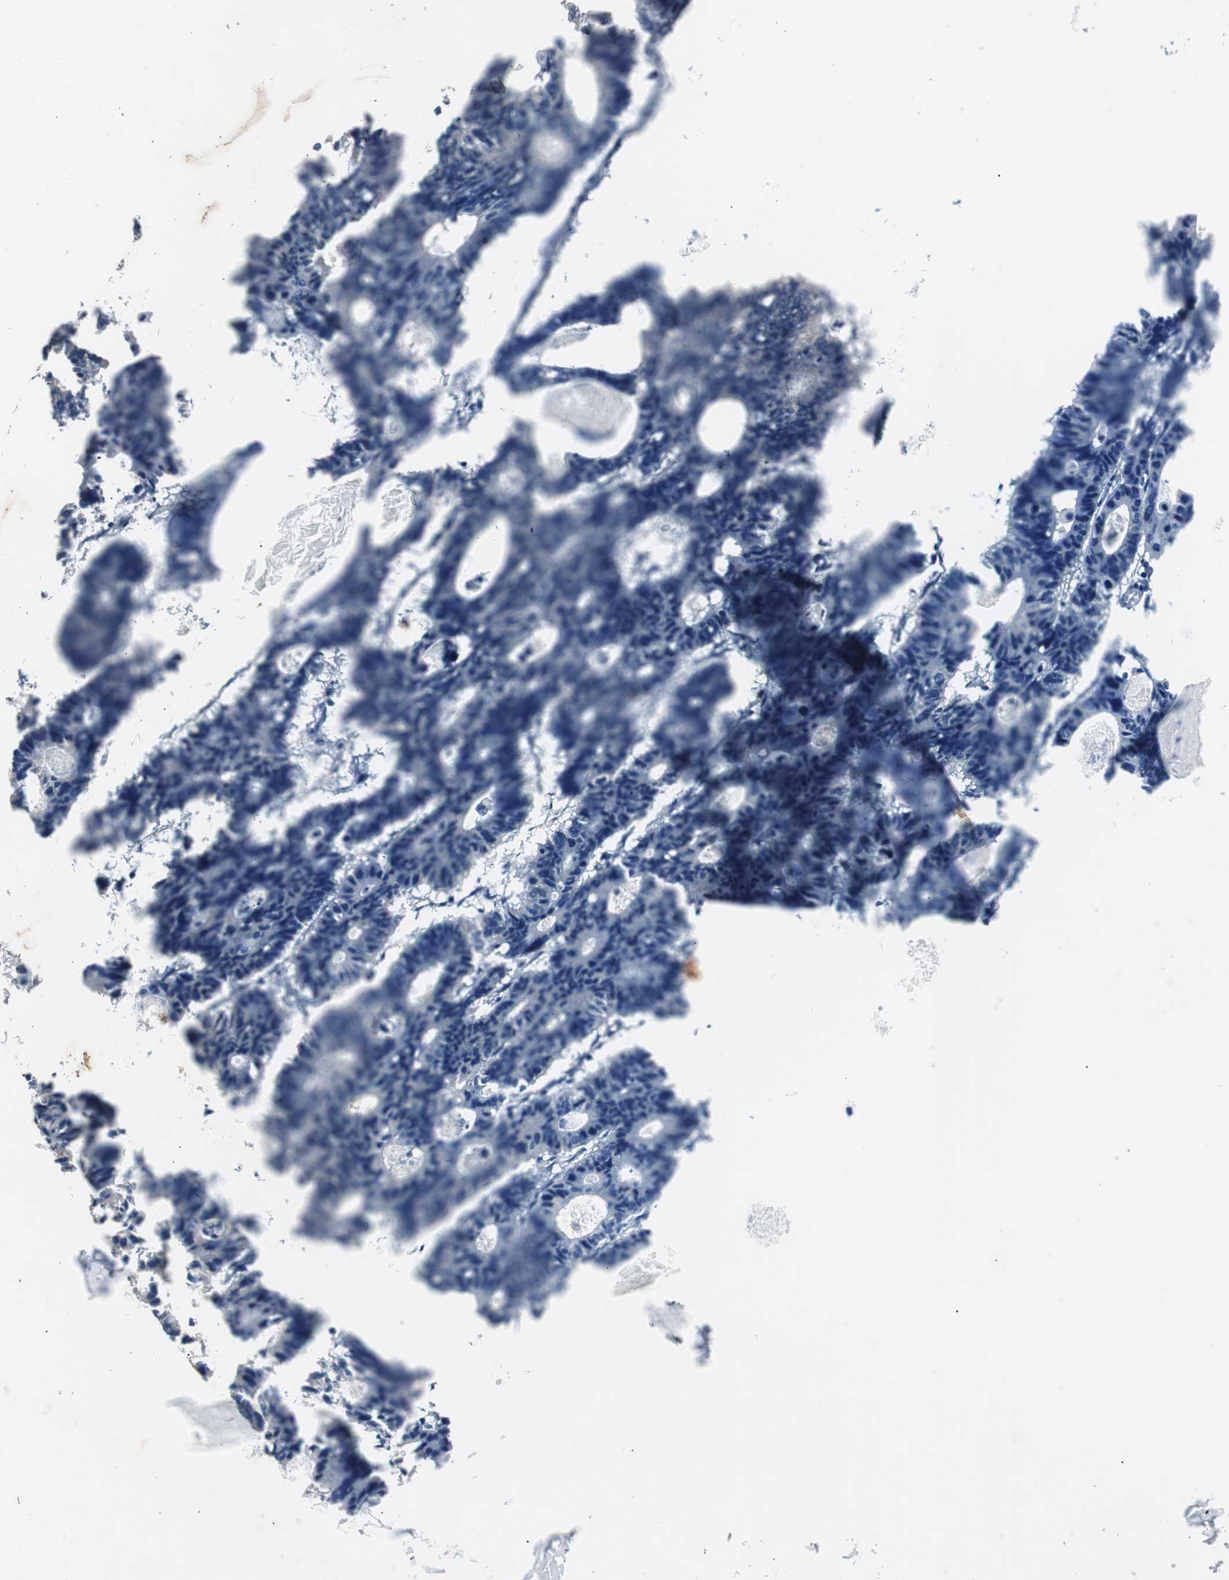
{"staining": {"intensity": "negative", "quantity": "none", "location": "none"}, "tissue": "colorectal cancer", "cell_type": "Tumor cells", "image_type": "cancer", "snomed": [{"axis": "morphology", "description": "Adenocarcinoma, NOS"}, {"axis": "topography", "description": "Colon"}], "caption": "Histopathology image shows no significant protein staining in tumor cells of colorectal cancer (adenocarcinoma).", "gene": "ZMPSTE24", "patient": {"sex": "female", "age": 55}}